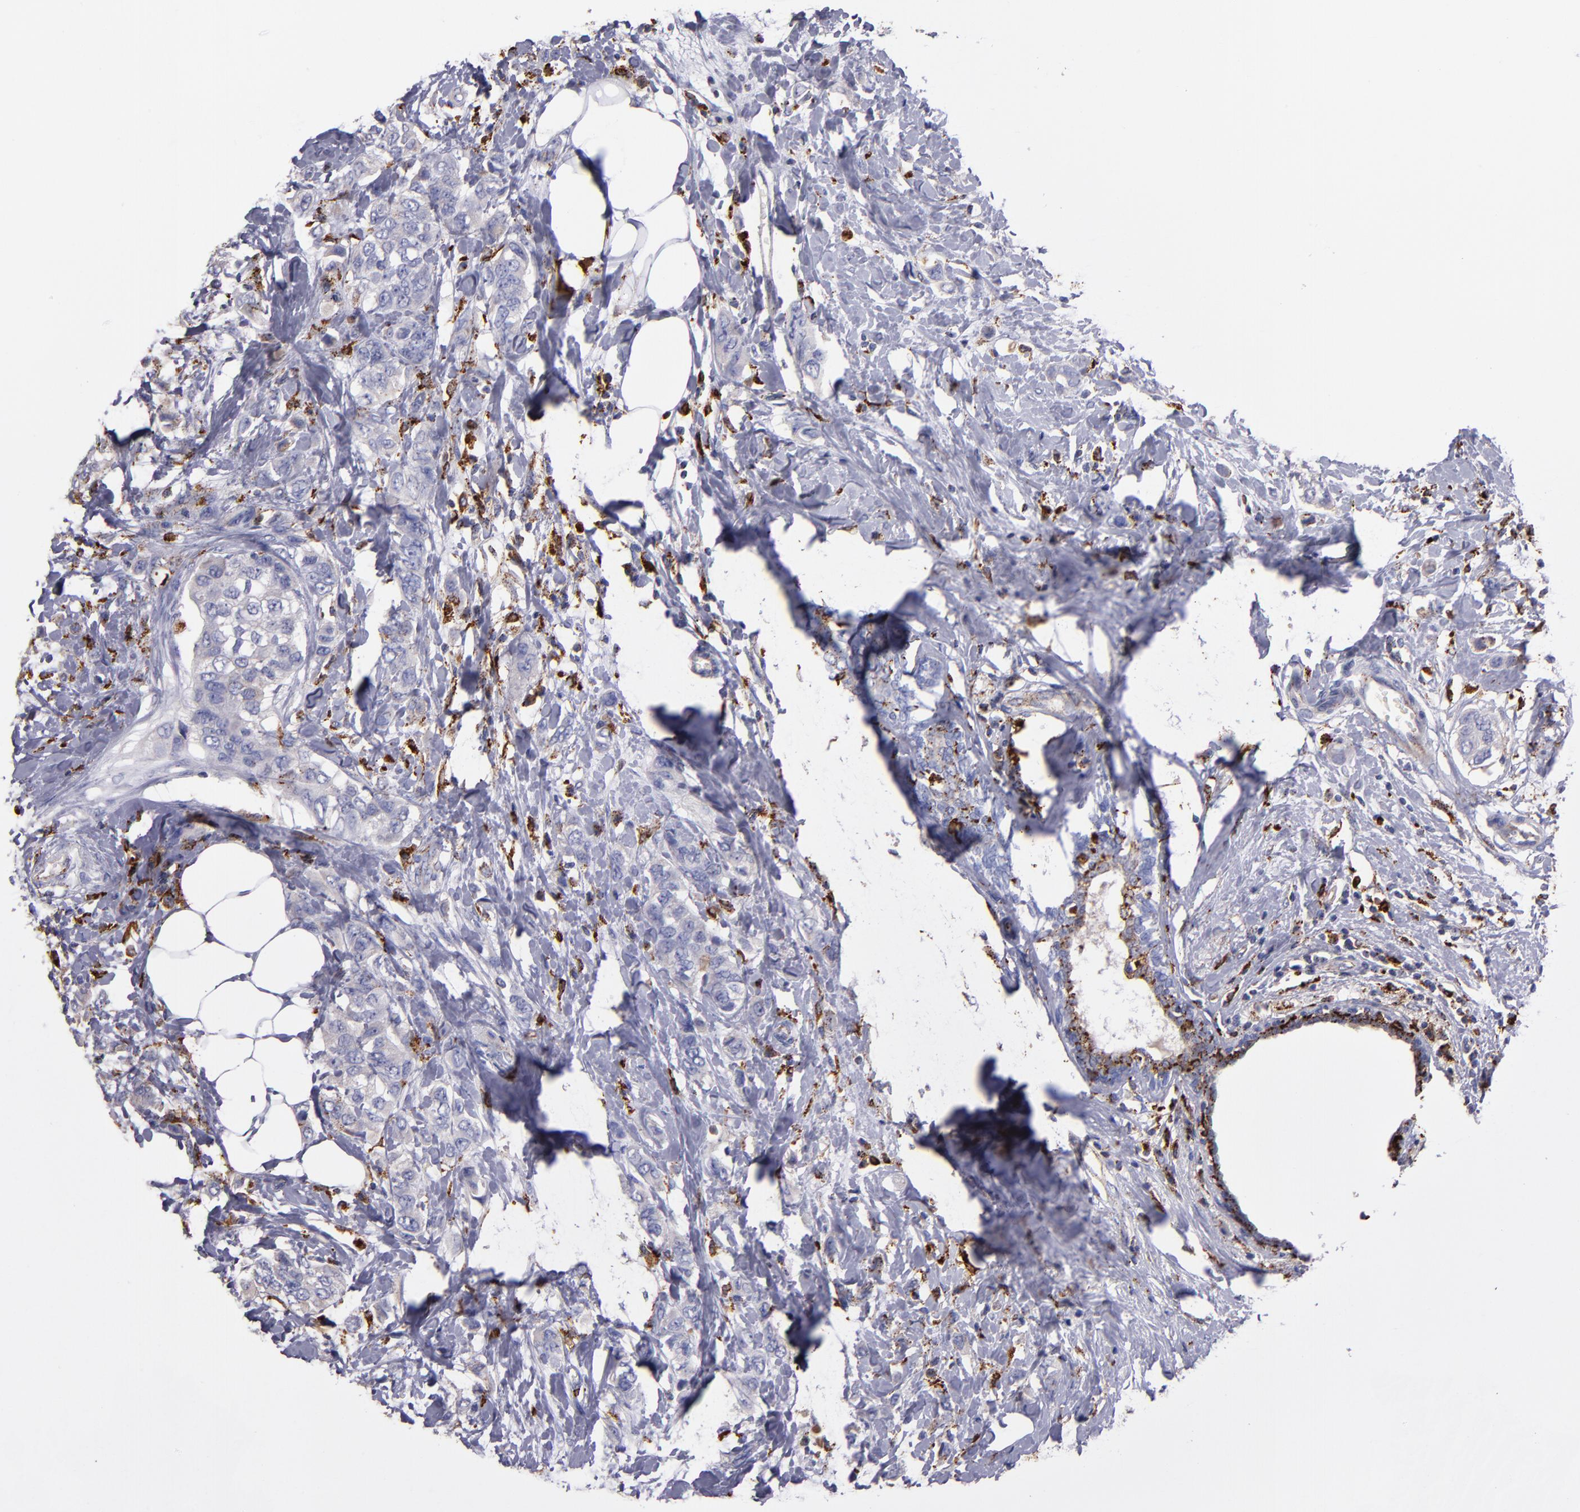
{"staining": {"intensity": "negative", "quantity": "none", "location": "none"}, "tissue": "breast cancer", "cell_type": "Tumor cells", "image_type": "cancer", "snomed": [{"axis": "morphology", "description": "Normal tissue, NOS"}, {"axis": "morphology", "description": "Duct carcinoma"}, {"axis": "topography", "description": "Breast"}], "caption": "A micrograph of human breast cancer is negative for staining in tumor cells.", "gene": "CTSS", "patient": {"sex": "female", "age": 50}}